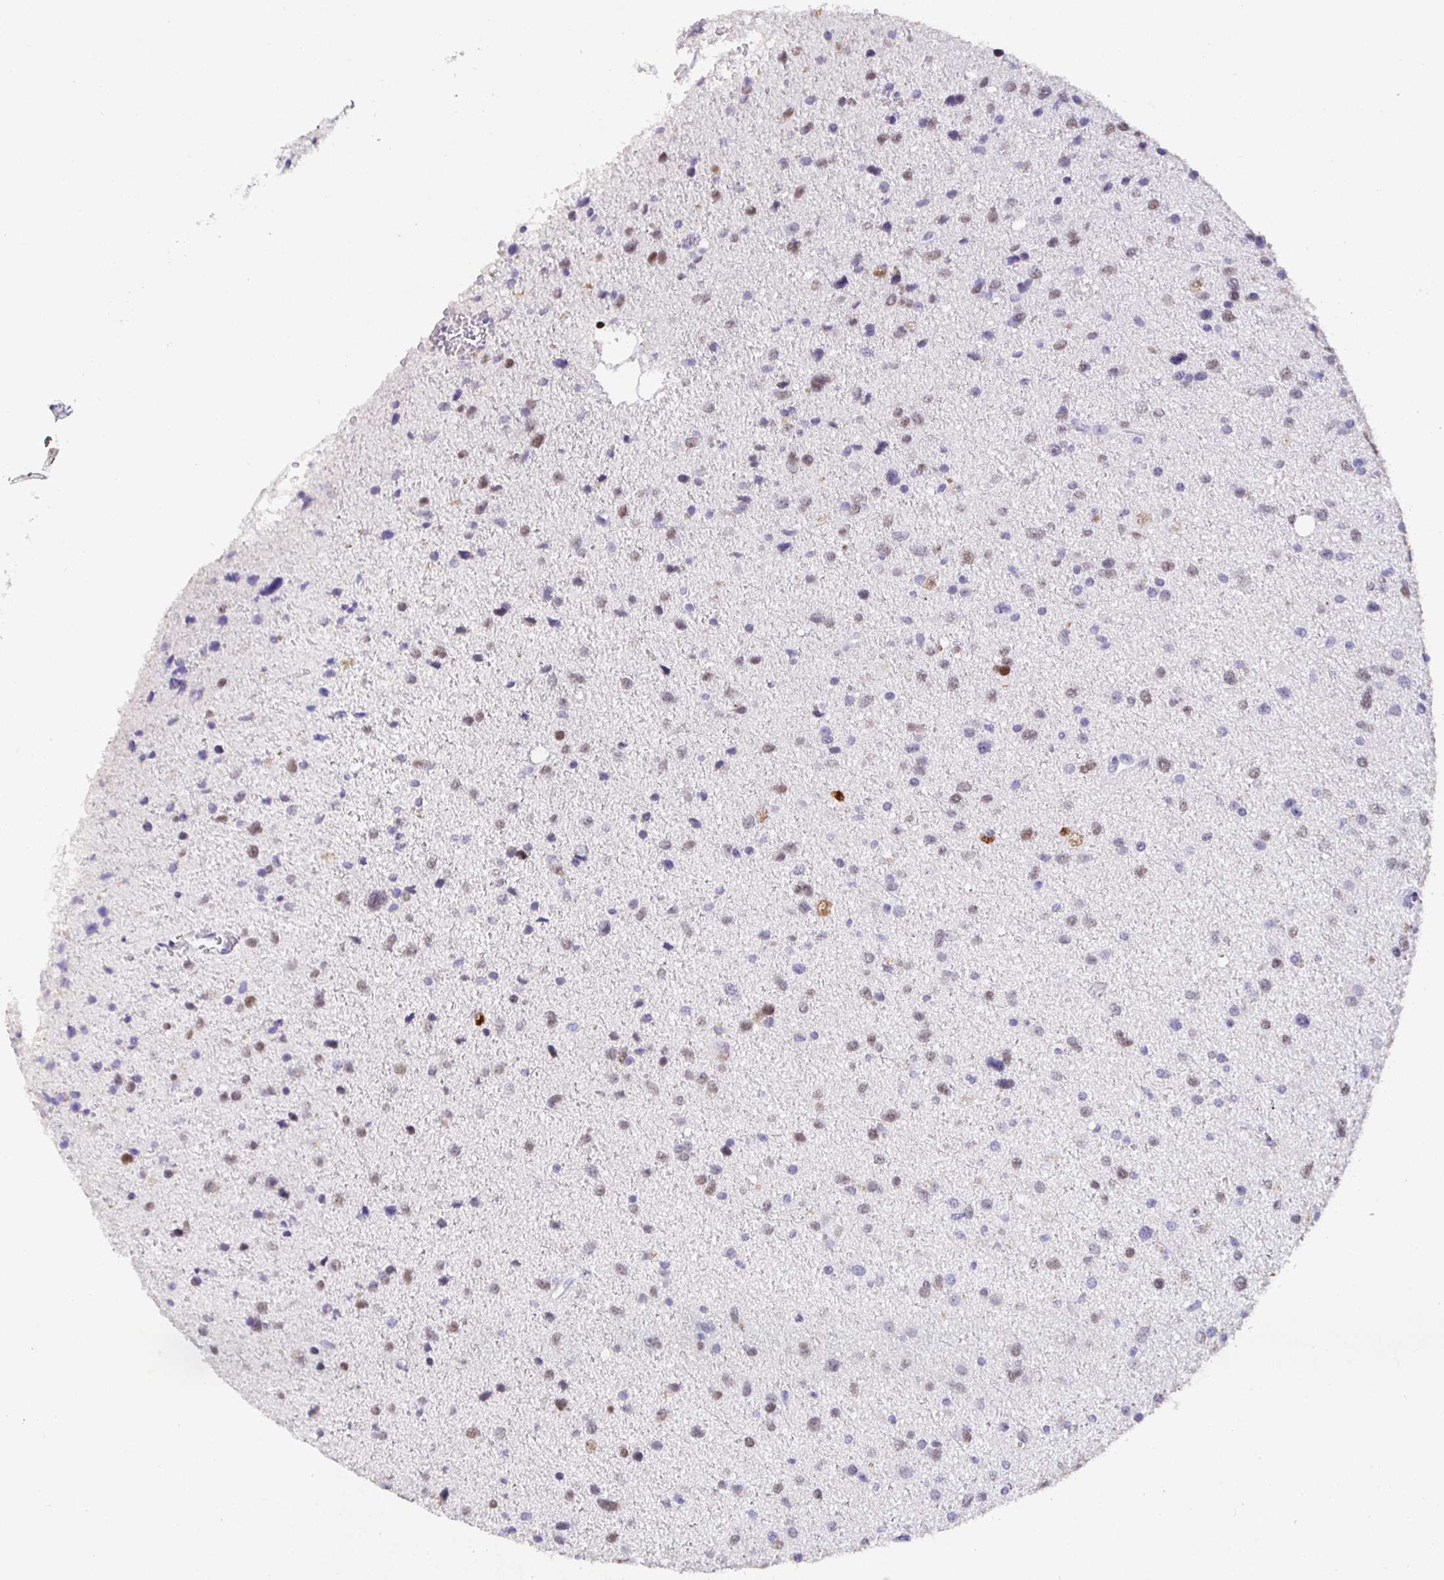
{"staining": {"intensity": "strong", "quantity": "25%-75%", "location": "nuclear"}, "tissue": "glioma", "cell_type": "Tumor cells", "image_type": "cancer", "snomed": [{"axis": "morphology", "description": "Glioma, malignant, Low grade"}, {"axis": "topography", "description": "Brain"}], "caption": "Glioma stained with a brown dye shows strong nuclear positive staining in about 25%-75% of tumor cells.", "gene": "SATB1", "patient": {"sex": "female", "age": 55}}